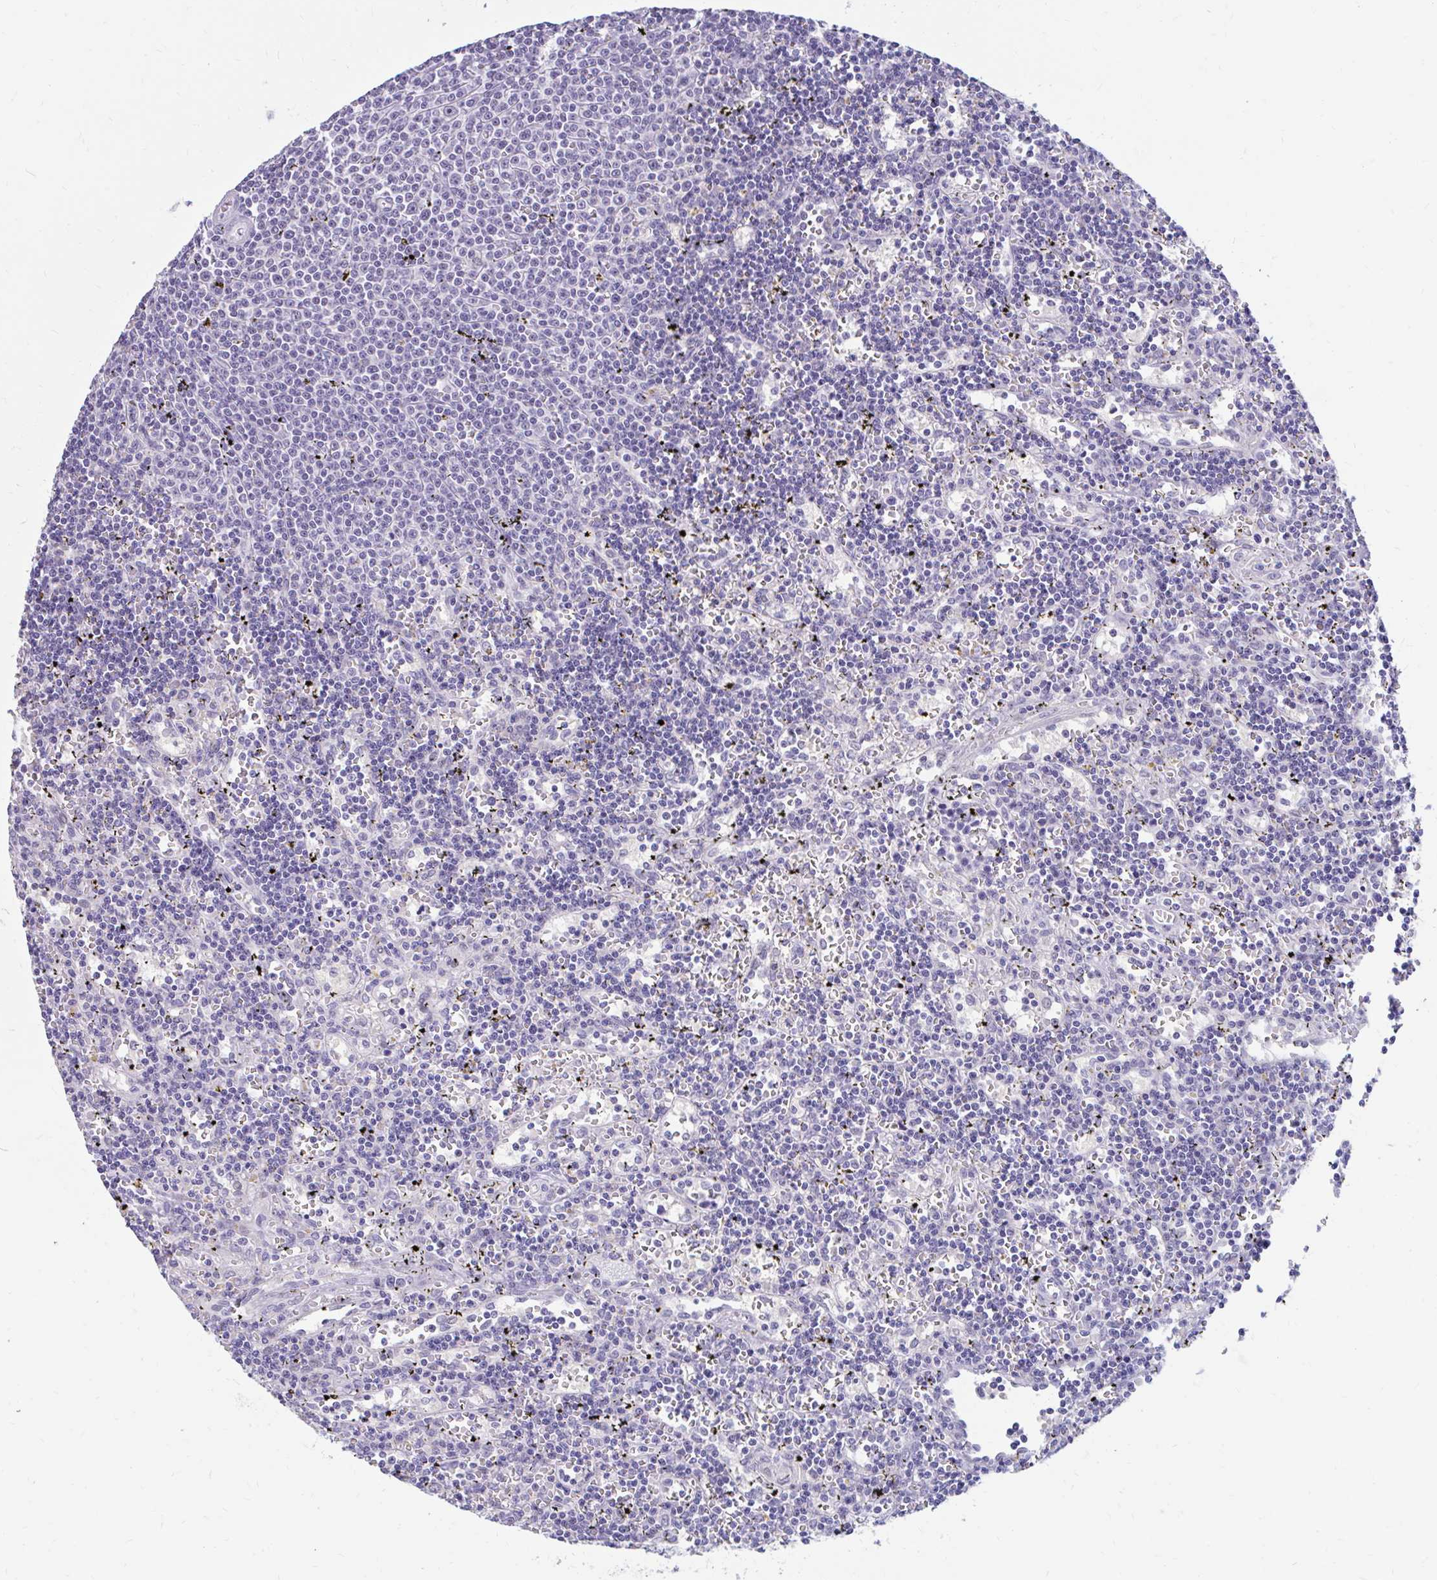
{"staining": {"intensity": "negative", "quantity": "none", "location": "none"}, "tissue": "lymphoma", "cell_type": "Tumor cells", "image_type": "cancer", "snomed": [{"axis": "morphology", "description": "Malignant lymphoma, non-Hodgkin's type, Low grade"}, {"axis": "topography", "description": "Spleen"}], "caption": "Immunohistochemistry photomicrograph of lymphoma stained for a protein (brown), which reveals no staining in tumor cells.", "gene": "RGS16", "patient": {"sex": "male", "age": 60}}